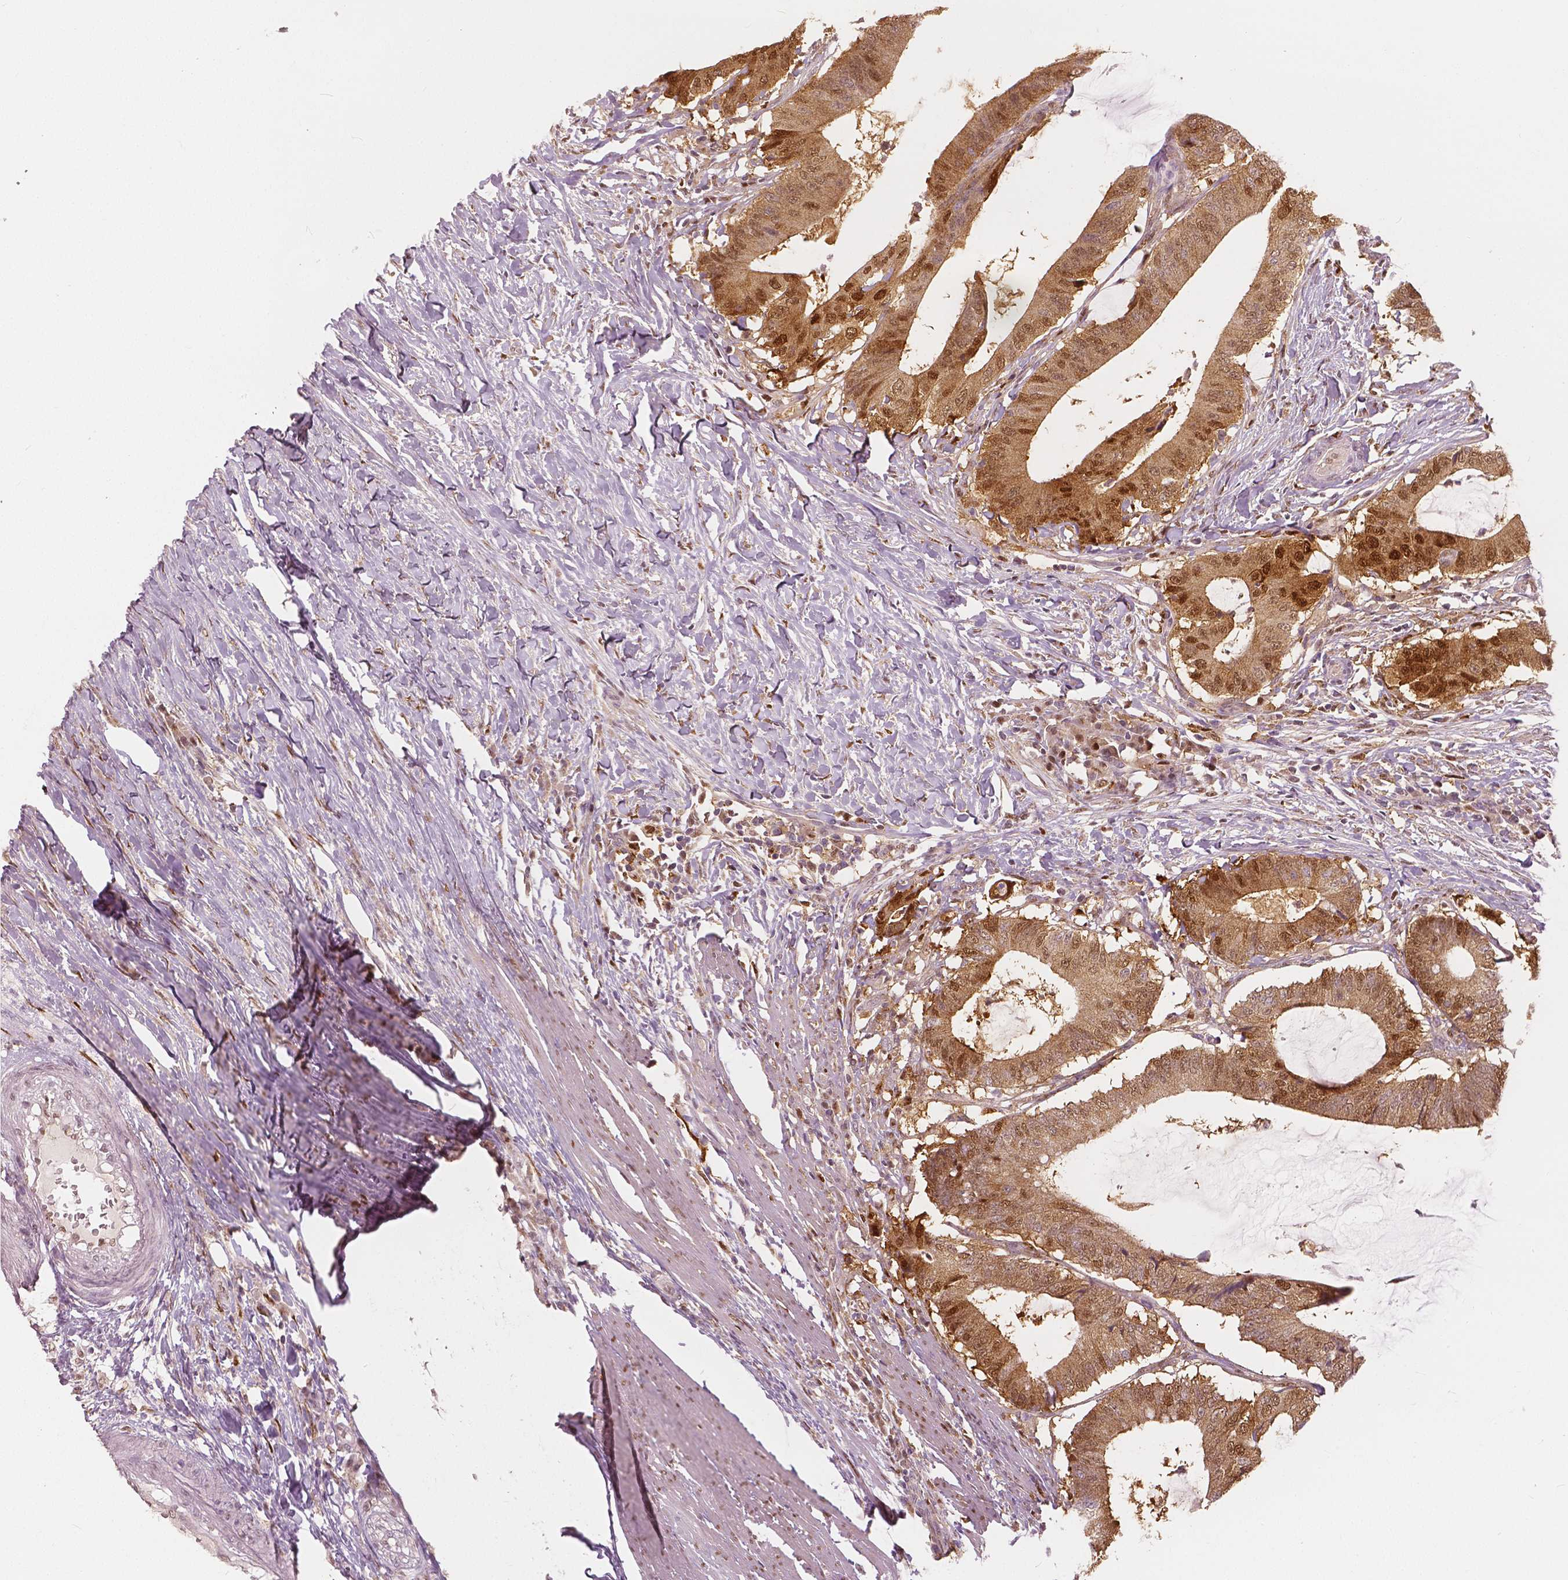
{"staining": {"intensity": "strong", "quantity": ">75%", "location": "cytoplasmic/membranous,nuclear"}, "tissue": "colorectal cancer", "cell_type": "Tumor cells", "image_type": "cancer", "snomed": [{"axis": "morphology", "description": "Adenocarcinoma, NOS"}, {"axis": "topography", "description": "Colon"}], "caption": "Protein staining displays strong cytoplasmic/membranous and nuclear staining in about >75% of tumor cells in colorectal cancer (adenocarcinoma).", "gene": "SQSTM1", "patient": {"sex": "female", "age": 43}}